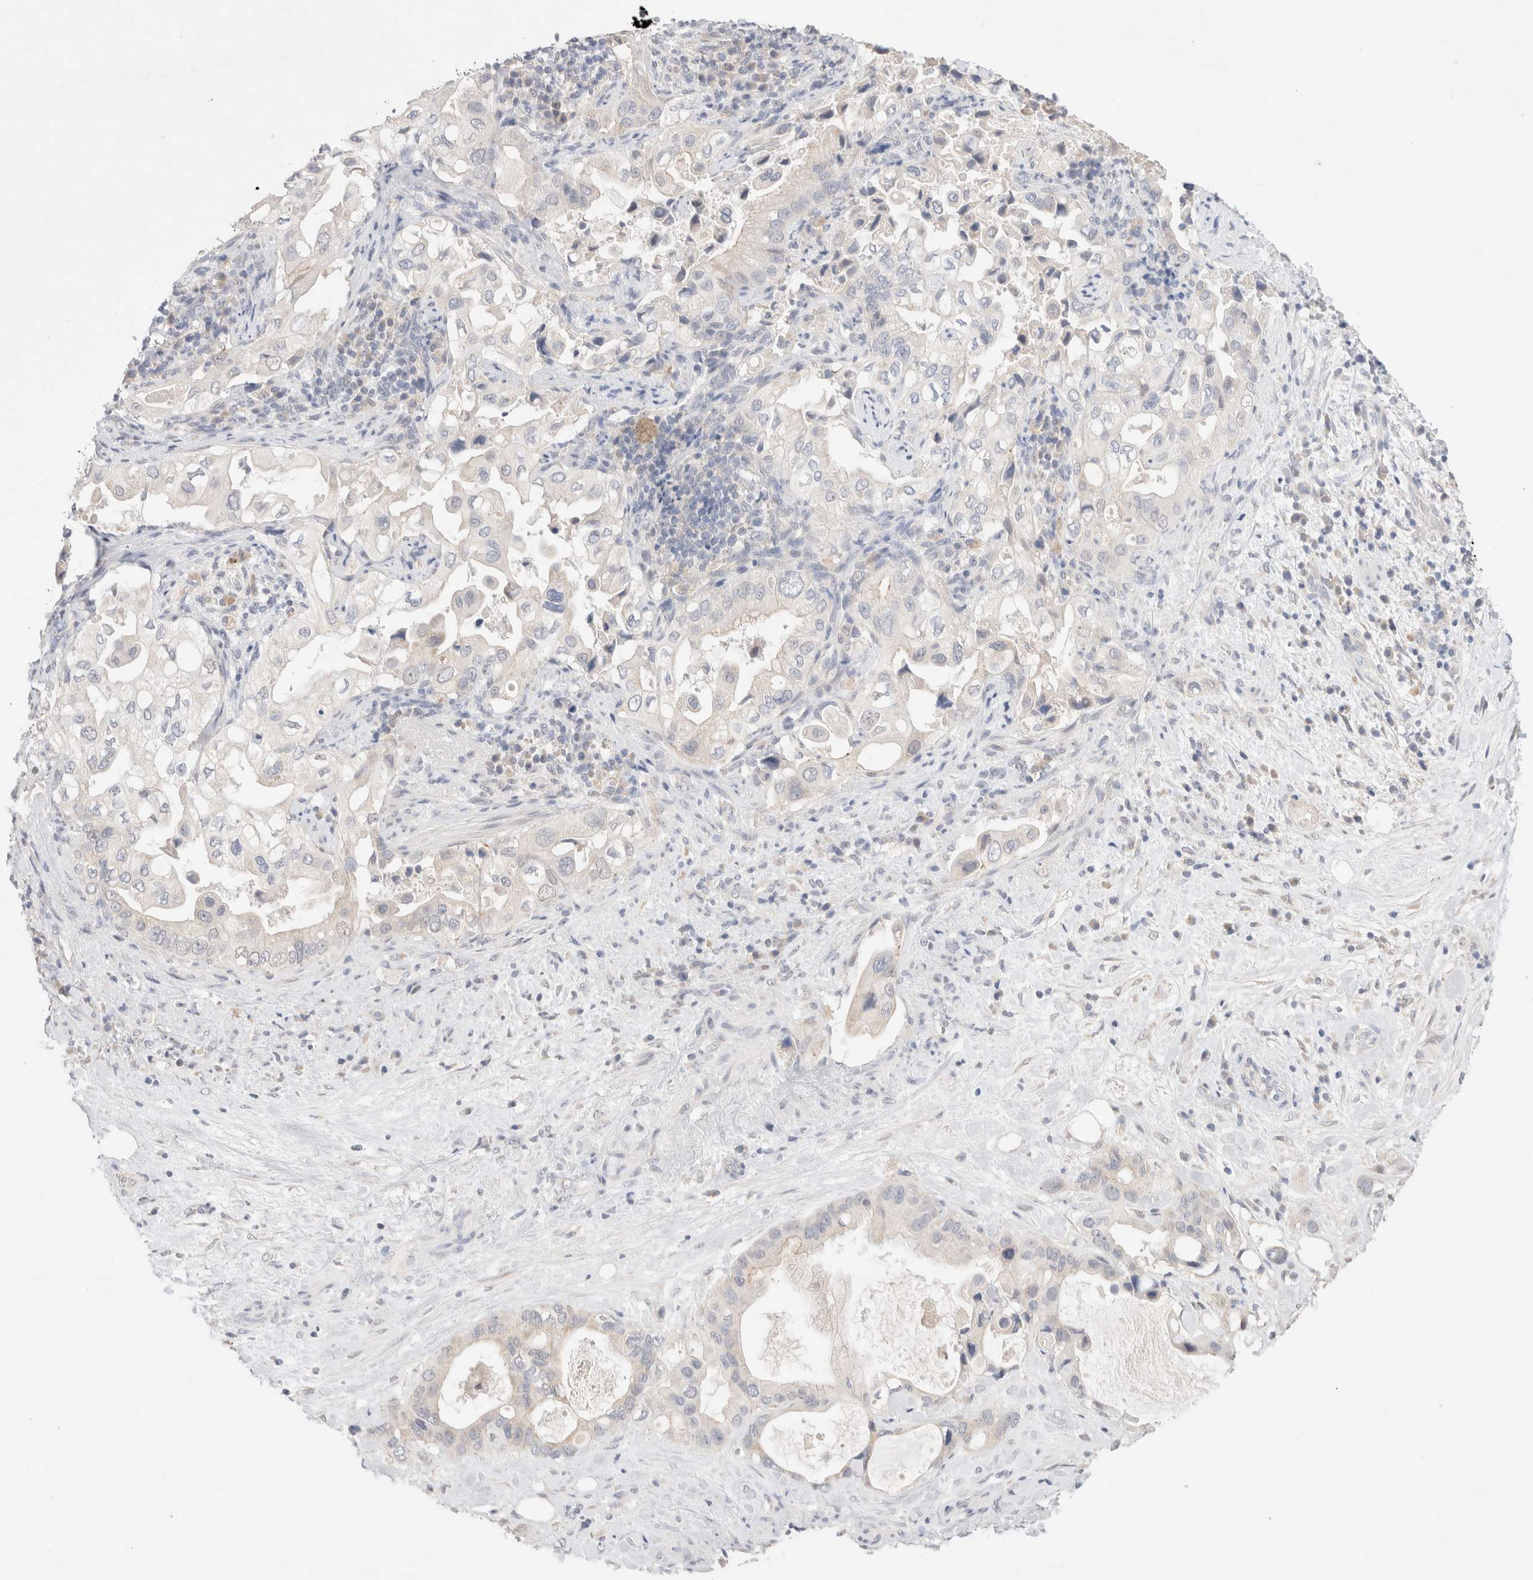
{"staining": {"intensity": "negative", "quantity": "none", "location": "none"}, "tissue": "pancreatic cancer", "cell_type": "Tumor cells", "image_type": "cancer", "snomed": [{"axis": "morphology", "description": "Inflammation, NOS"}, {"axis": "morphology", "description": "Adenocarcinoma, NOS"}, {"axis": "topography", "description": "Pancreas"}], "caption": "High power microscopy image of an IHC micrograph of adenocarcinoma (pancreatic), revealing no significant positivity in tumor cells.", "gene": "SPATA20", "patient": {"sex": "female", "age": 56}}